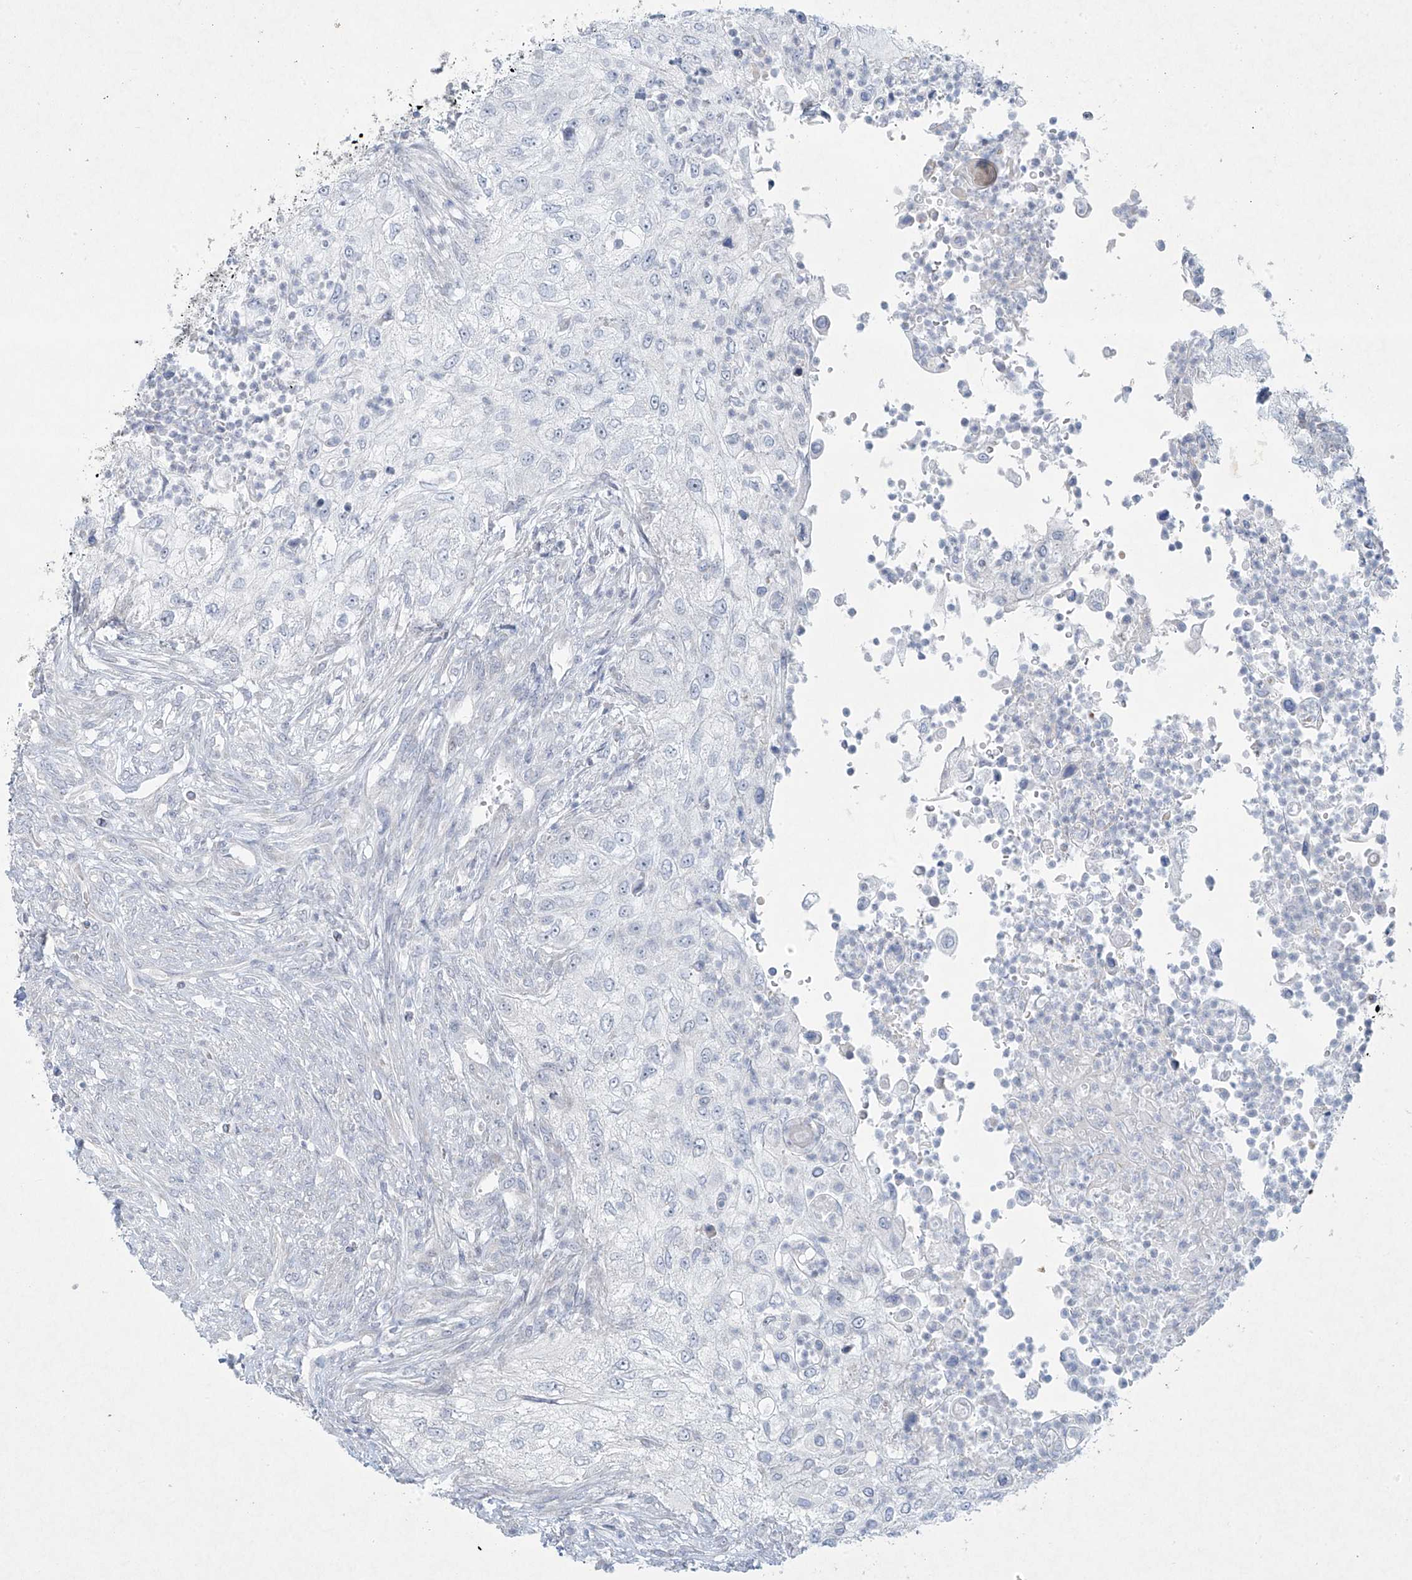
{"staining": {"intensity": "negative", "quantity": "none", "location": "none"}, "tissue": "urothelial cancer", "cell_type": "Tumor cells", "image_type": "cancer", "snomed": [{"axis": "morphology", "description": "Urothelial carcinoma, High grade"}, {"axis": "topography", "description": "Urinary bladder"}], "caption": "Protein analysis of high-grade urothelial carcinoma shows no significant staining in tumor cells.", "gene": "PAX6", "patient": {"sex": "female", "age": 60}}